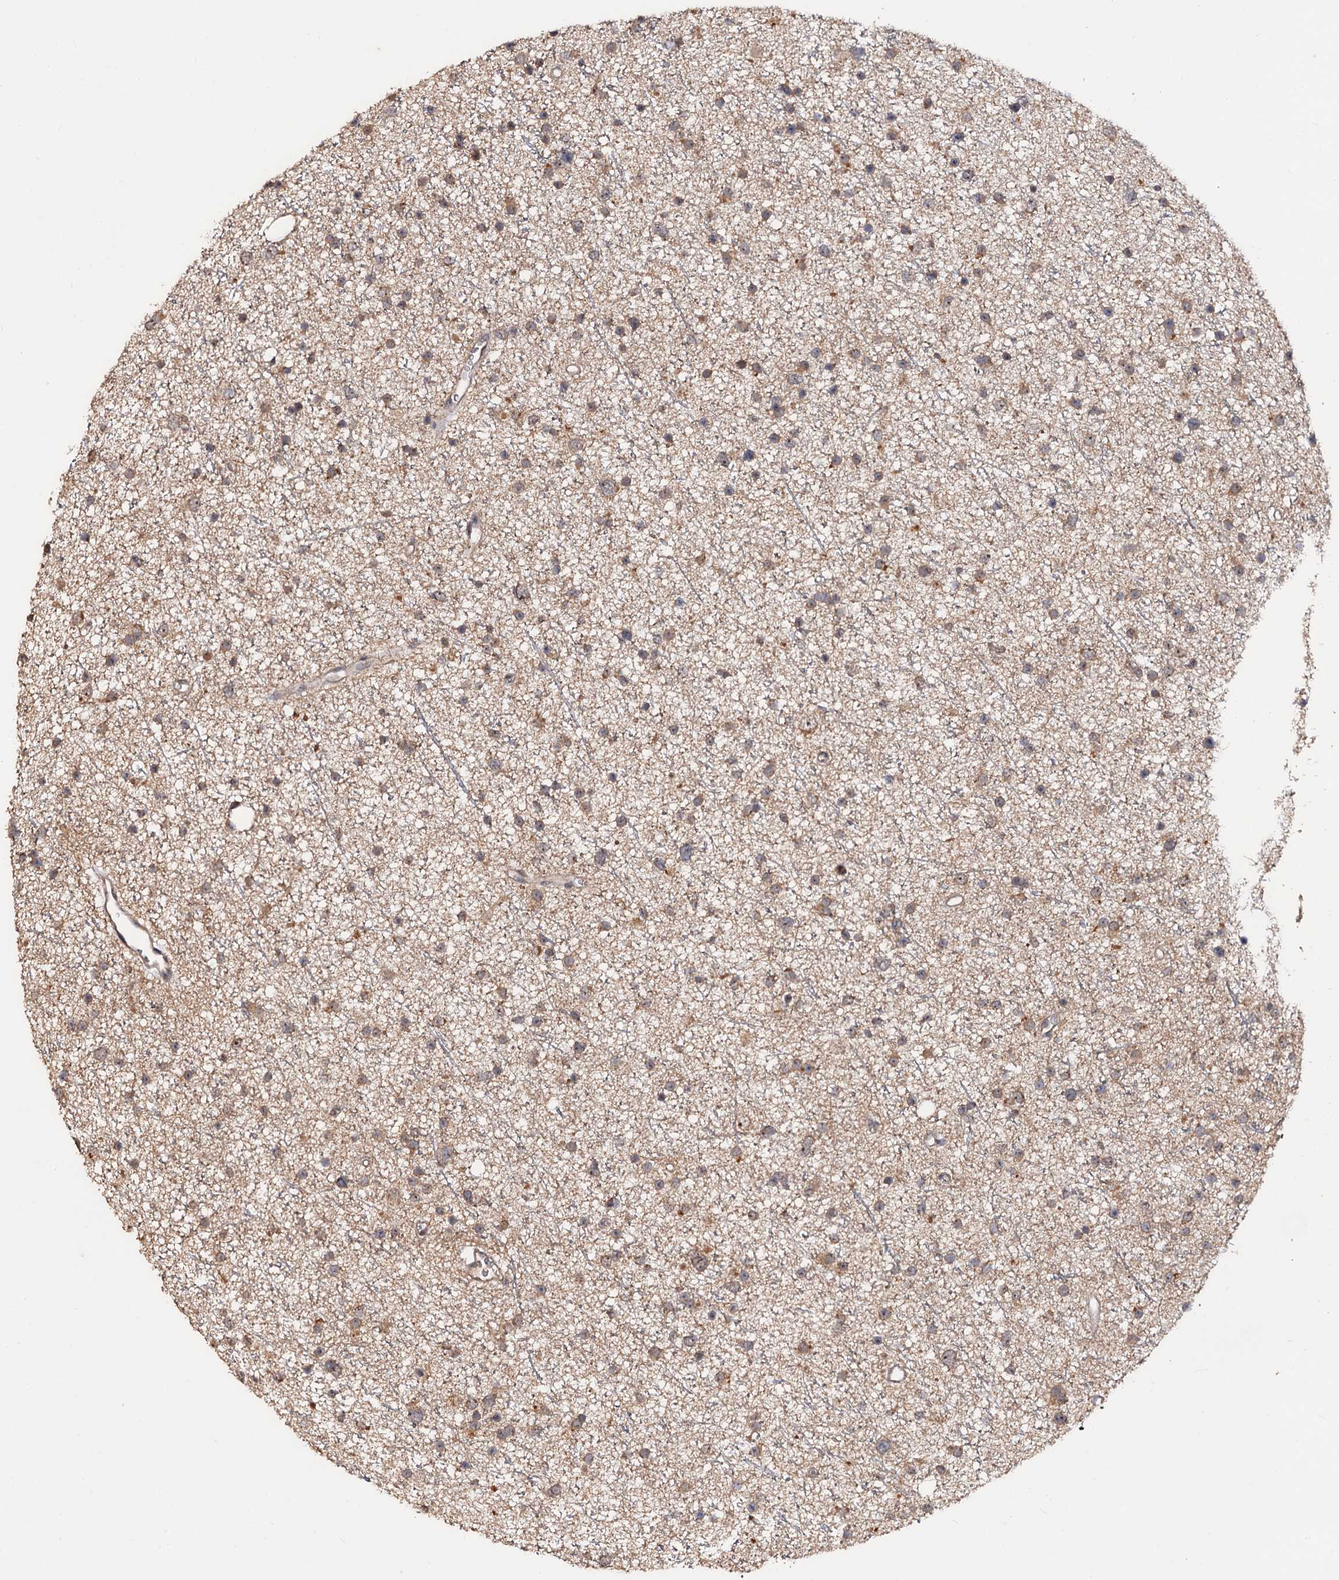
{"staining": {"intensity": "weak", "quantity": ">75%", "location": "cytoplasmic/membranous,nuclear"}, "tissue": "glioma", "cell_type": "Tumor cells", "image_type": "cancer", "snomed": [{"axis": "morphology", "description": "Glioma, malignant, Low grade"}, {"axis": "topography", "description": "Cerebral cortex"}], "caption": "Malignant glioma (low-grade) tissue displays weak cytoplasmic/membranous and nuclear positivity in about >75% of tumor cells", "gene": "LRRC63", "patient": {"sex": "female", "age": 39}}